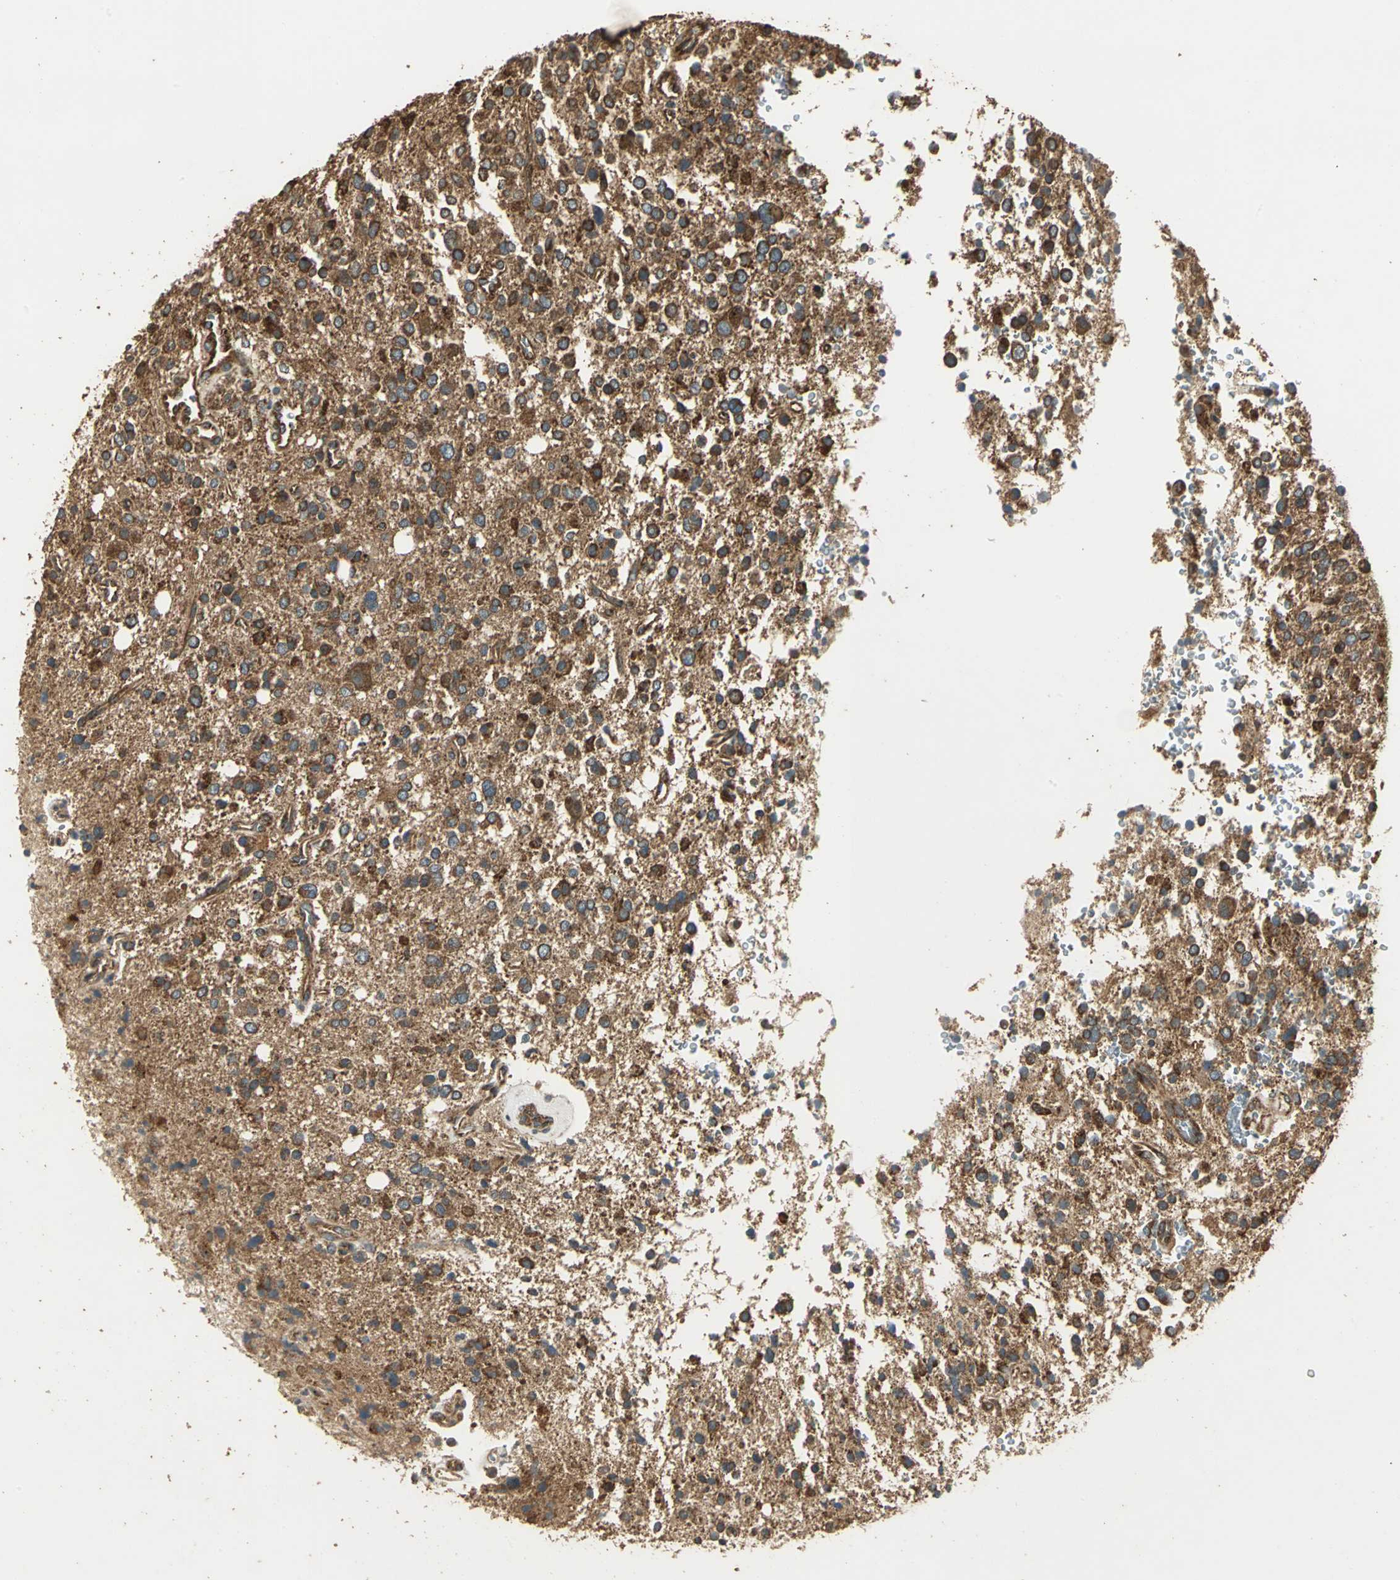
{"staining": {"intensity": "strong", "quantity": ">75%", "location": "cytoplasmic/membranous"}, "tissue": "glioma", "cell_type": "Tumor cells", "image_type": "cancer", "snomed": [{"axis": "morphology", "description": "Glioma, malignant, High grade"}, {"axis": "topography", "description": "Brain"}], "caption": "Immunohistochemical staining of high-grade glioma (malignant) displays high levels of strong cytoplasmic/membranous protein expression in approximately >75% of tumor cells.", "gene": "KANK1", "patient": {"sex": "male", "age": 47}}